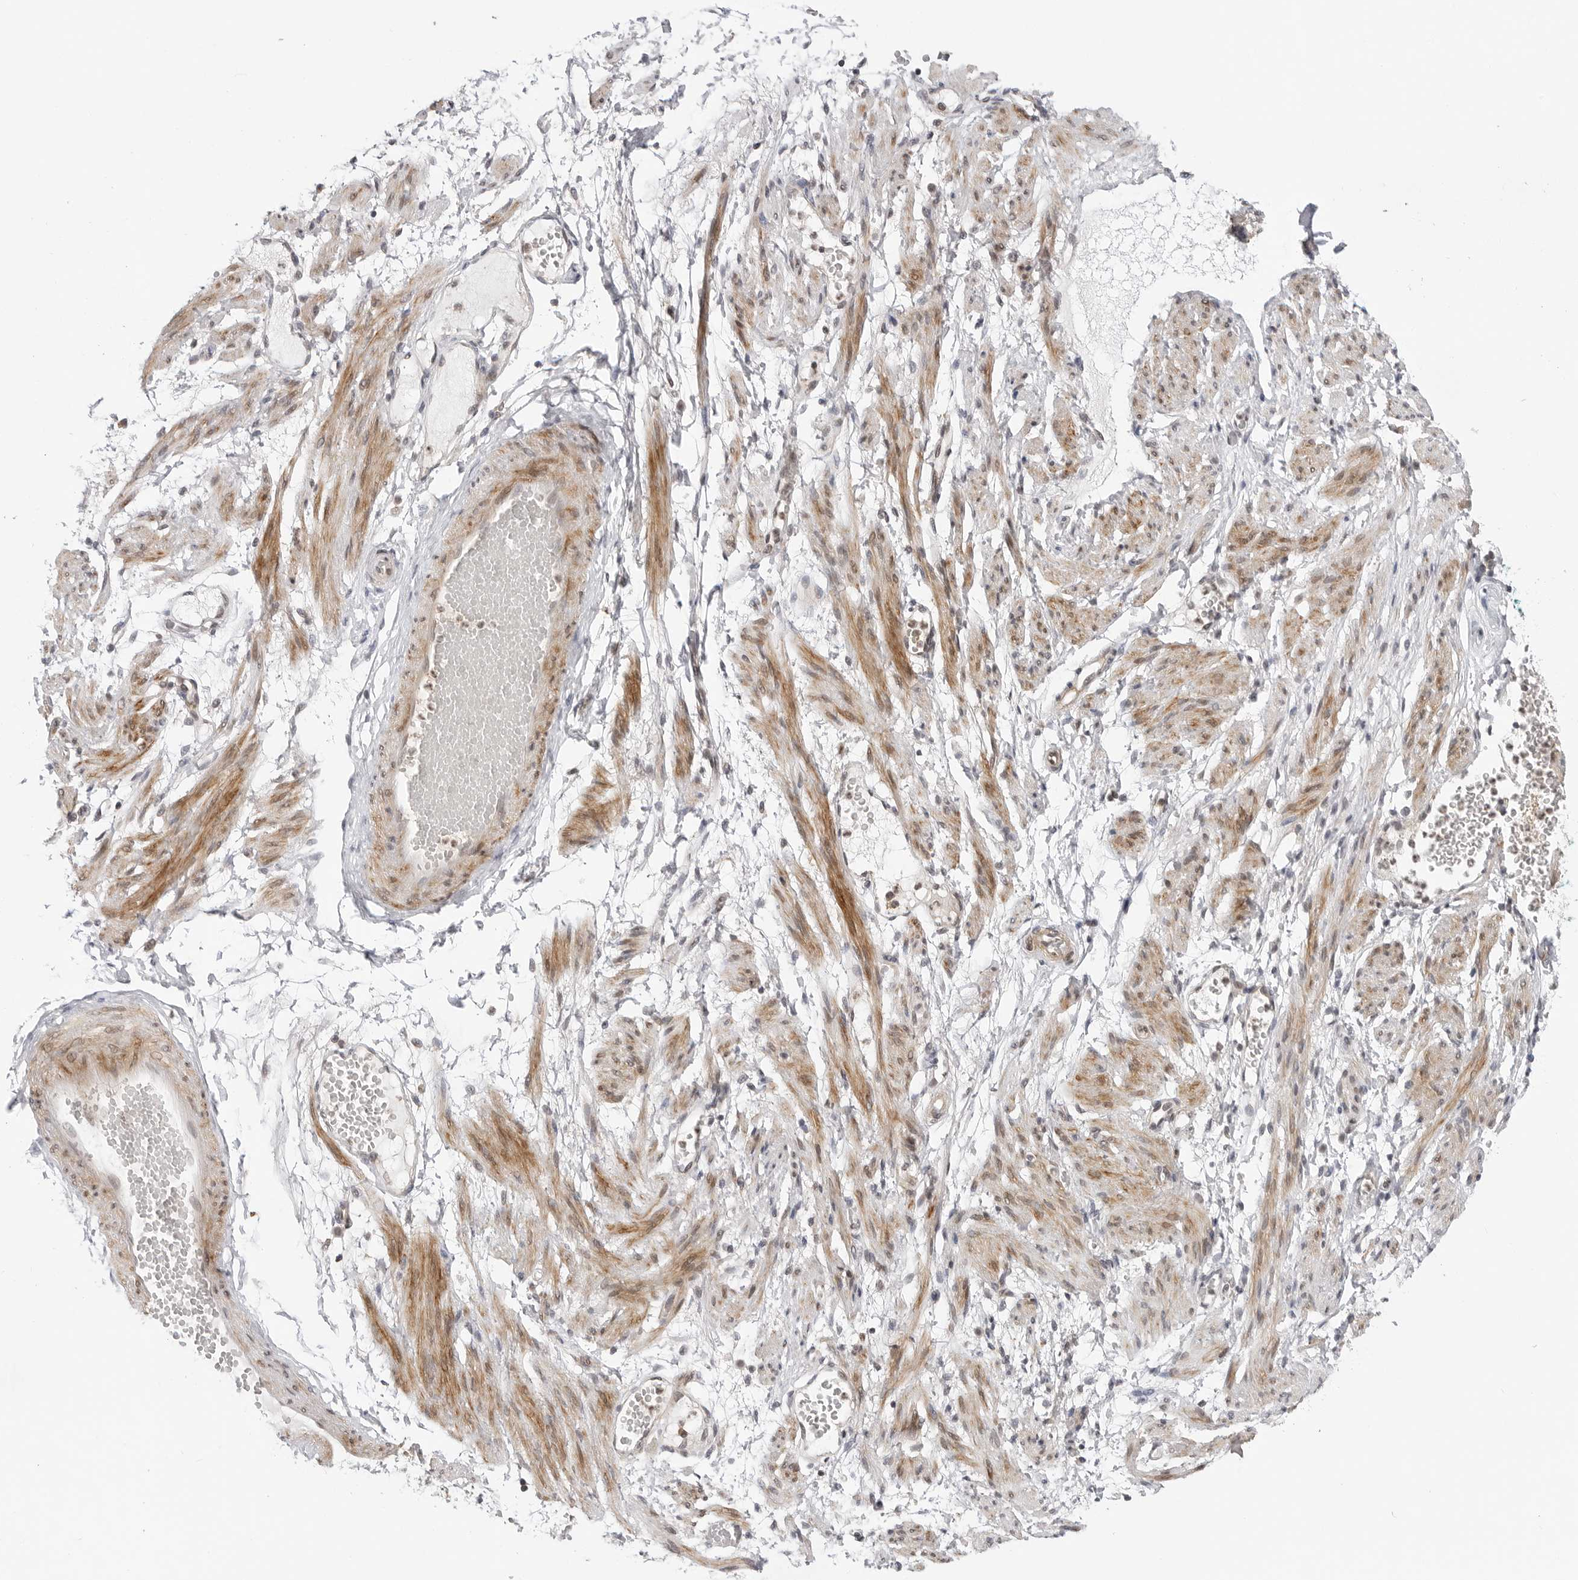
{"staining": {"intensity": "weak", "quantity": ">75%", "location": "cytoplasmic/membranous"}, "tissue": "soft tissue", "cell_type": "Fibroblasts", "image_type": "normal", "snomed": [{"axis": "morphology", "description": "Normal tissue, NOS"}, {"axis": "topography", "description": "Smooth muscle"}, {"axis": "topography", "description": "Peripheral nerve tissue"}], "caption": "This photomicrograph demonstrates immunohistochemistry staining of unremarkable human soft tissue, with low weak cytoplasmic/membranous expression in about >75% of fibroblasts.", "gene": "MAP2K5", "patient": {"sex": "female", "age": 39}}